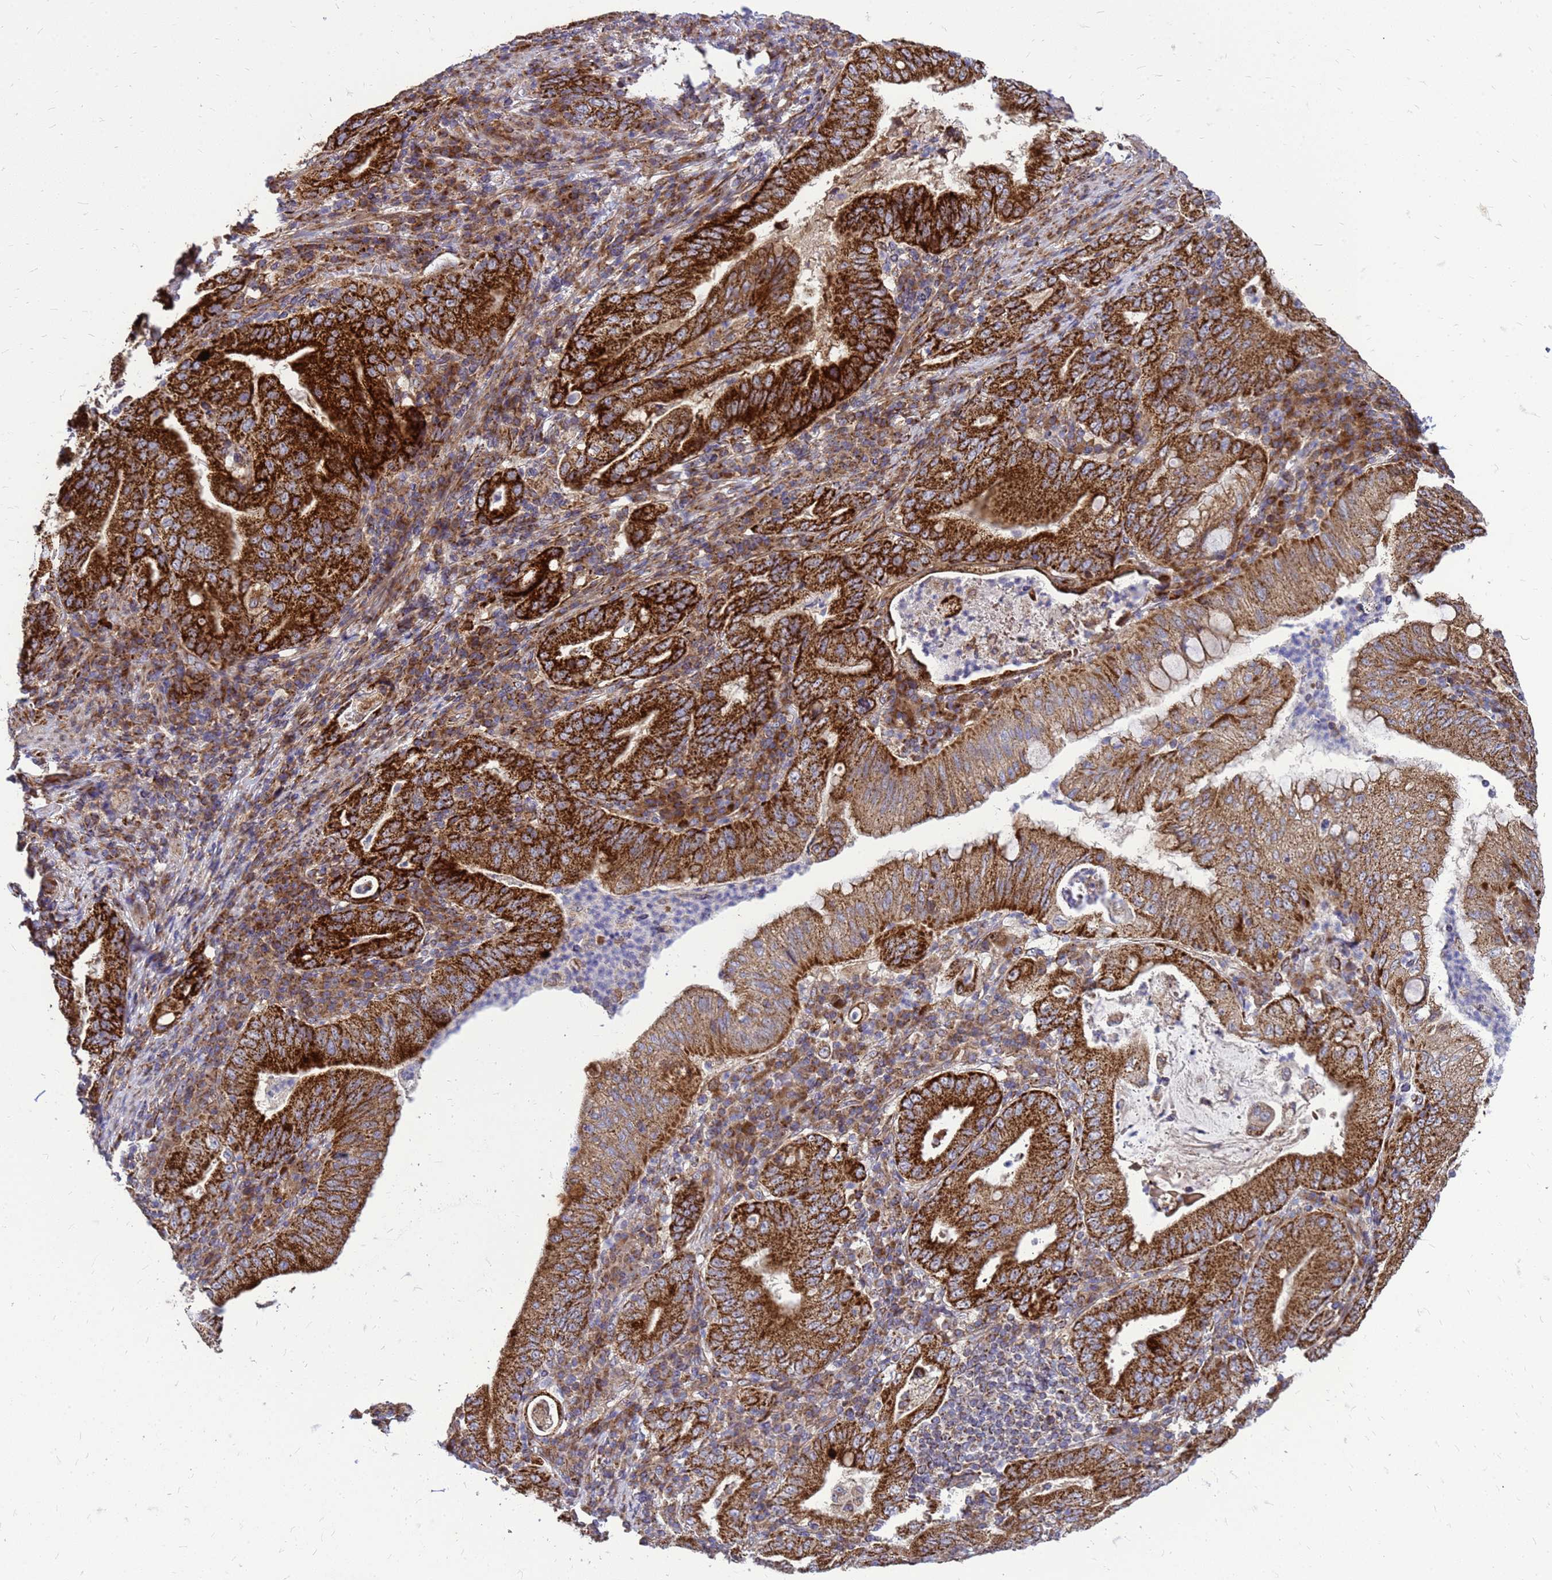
{"staining": {"intensity": "strong", "quantity": ">75%", "location": "cytoplasmic/membranous"}, "tissue": "stomach cancer", "cell_type": "Tumor cells", "image_type": "cancer", "snomed": [{"axis": "morphology", "description": "Normal tissue, NOS"}, {"axis": "morphology", "description": "Adenocarcinoma, NOS"}, {"axis": "topography", "description": "Esophagus"}, {"axis": "topography", "description": "Stomach, upper"}, {"axis": "topography", "description": "Peripheral nerve tissue"}], "caption": "Brown immunohistochemical staining in stomach cancer (adenocarcinoma) exhibits strong cytoplasmic/membranous expression in approximately >75% of tumor cells.", "gene": "FSTL4", "patient": {"sex": "male", "age": 62}}